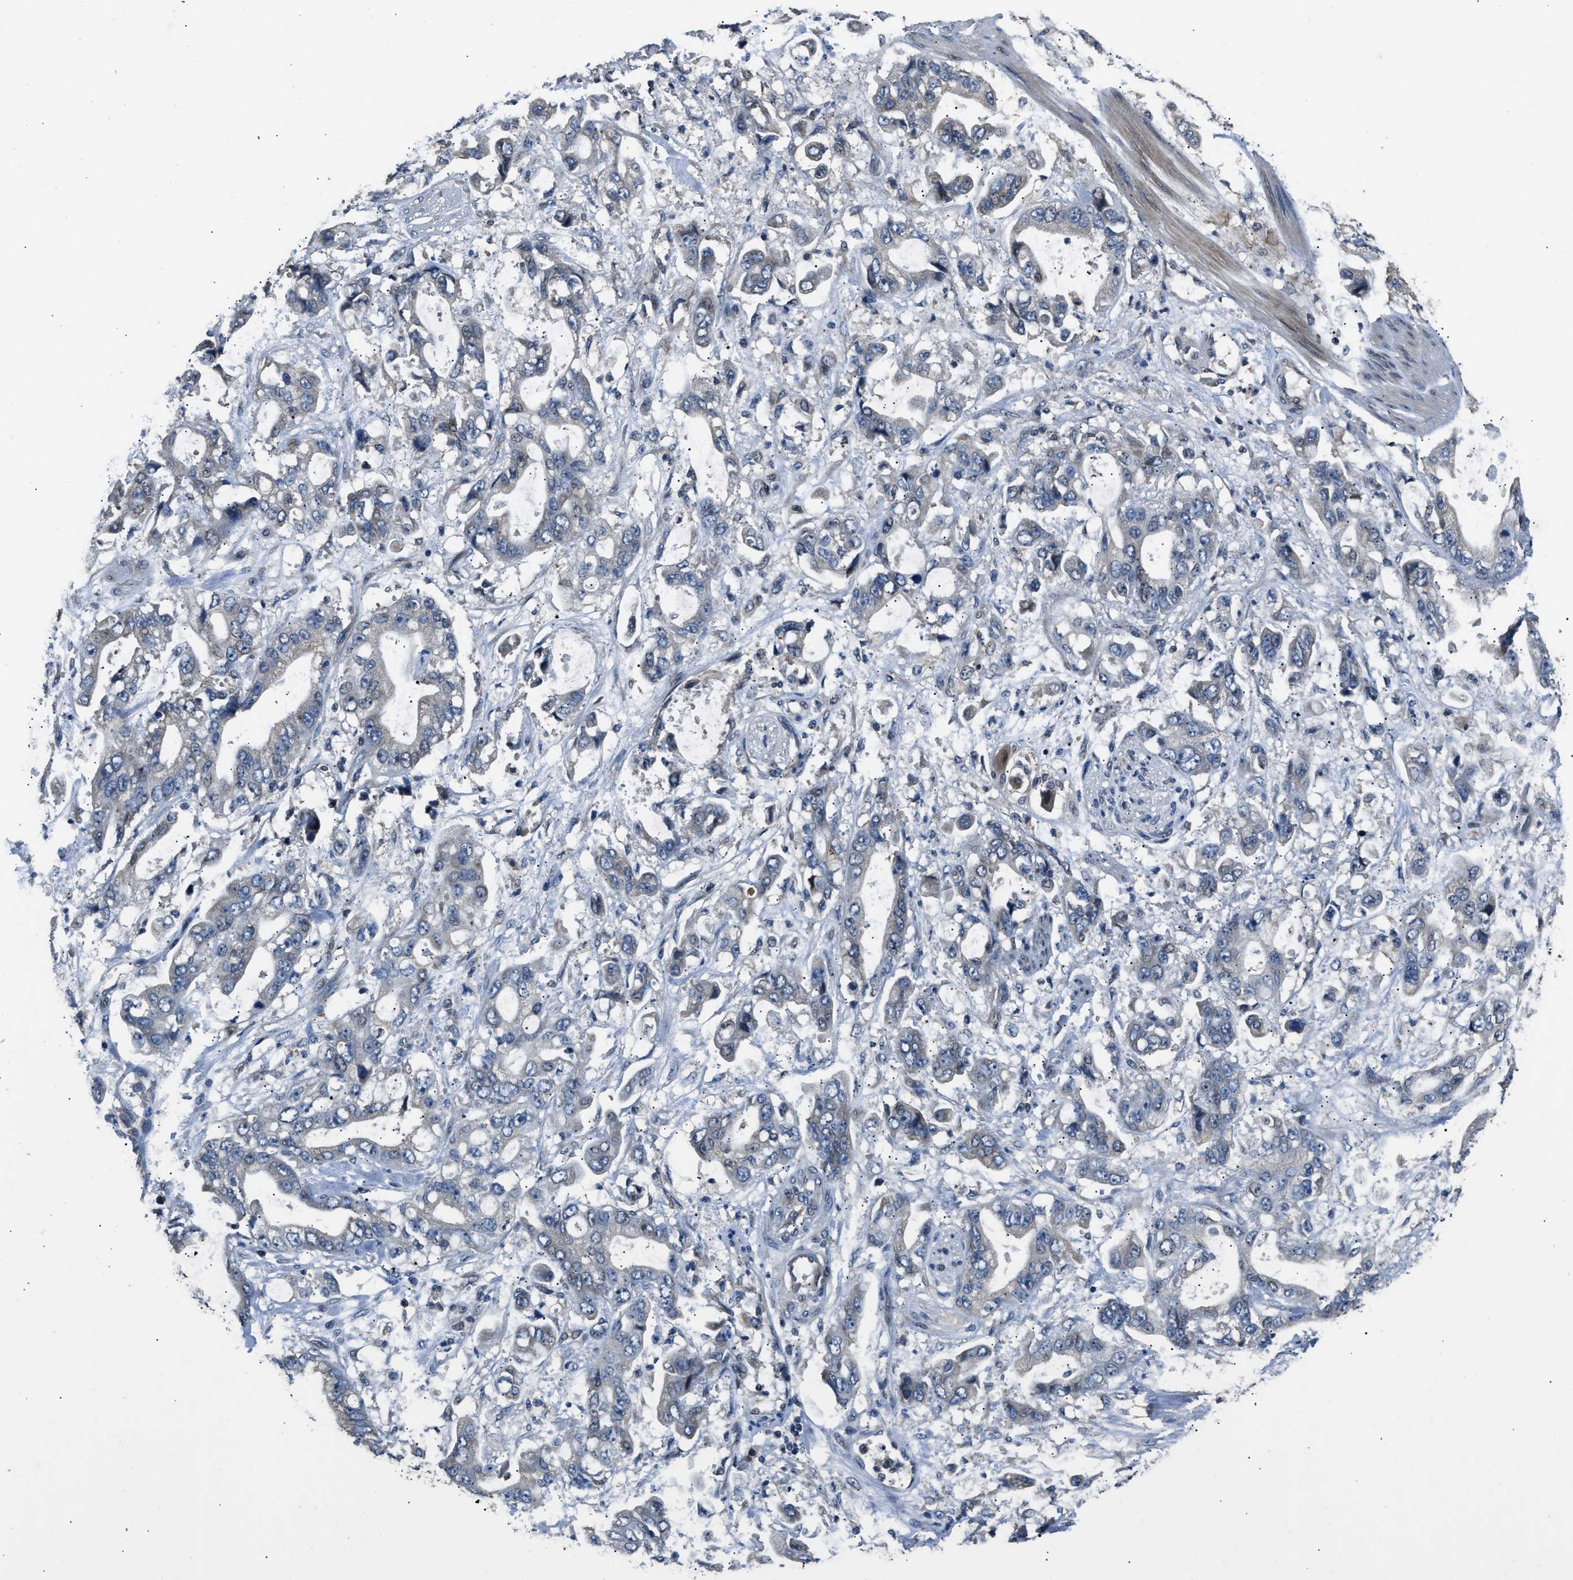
{"staining": {"intensity": "negative", "quantity": "none", "location": "none"}, "tissue": "stomach cancer", "cell_type": "Tumor cells", "image_type": "cancer", "snomed": [{"axis": "morphology", "description": "Normal tissue, NOS"}, {"axis": "morphology", "description": "Adenocarcinoma, NOS"}, {"axis": "topography", "description": "Stomach"}], "caption": "High power microscopy image of an immunohistochemistry micrograph of stomach cancer (adenocarcinoma), revealing no significant staining in tumor cells.", "gene": "TNRC18", "patient": {"sex": "male", "age": 62}}